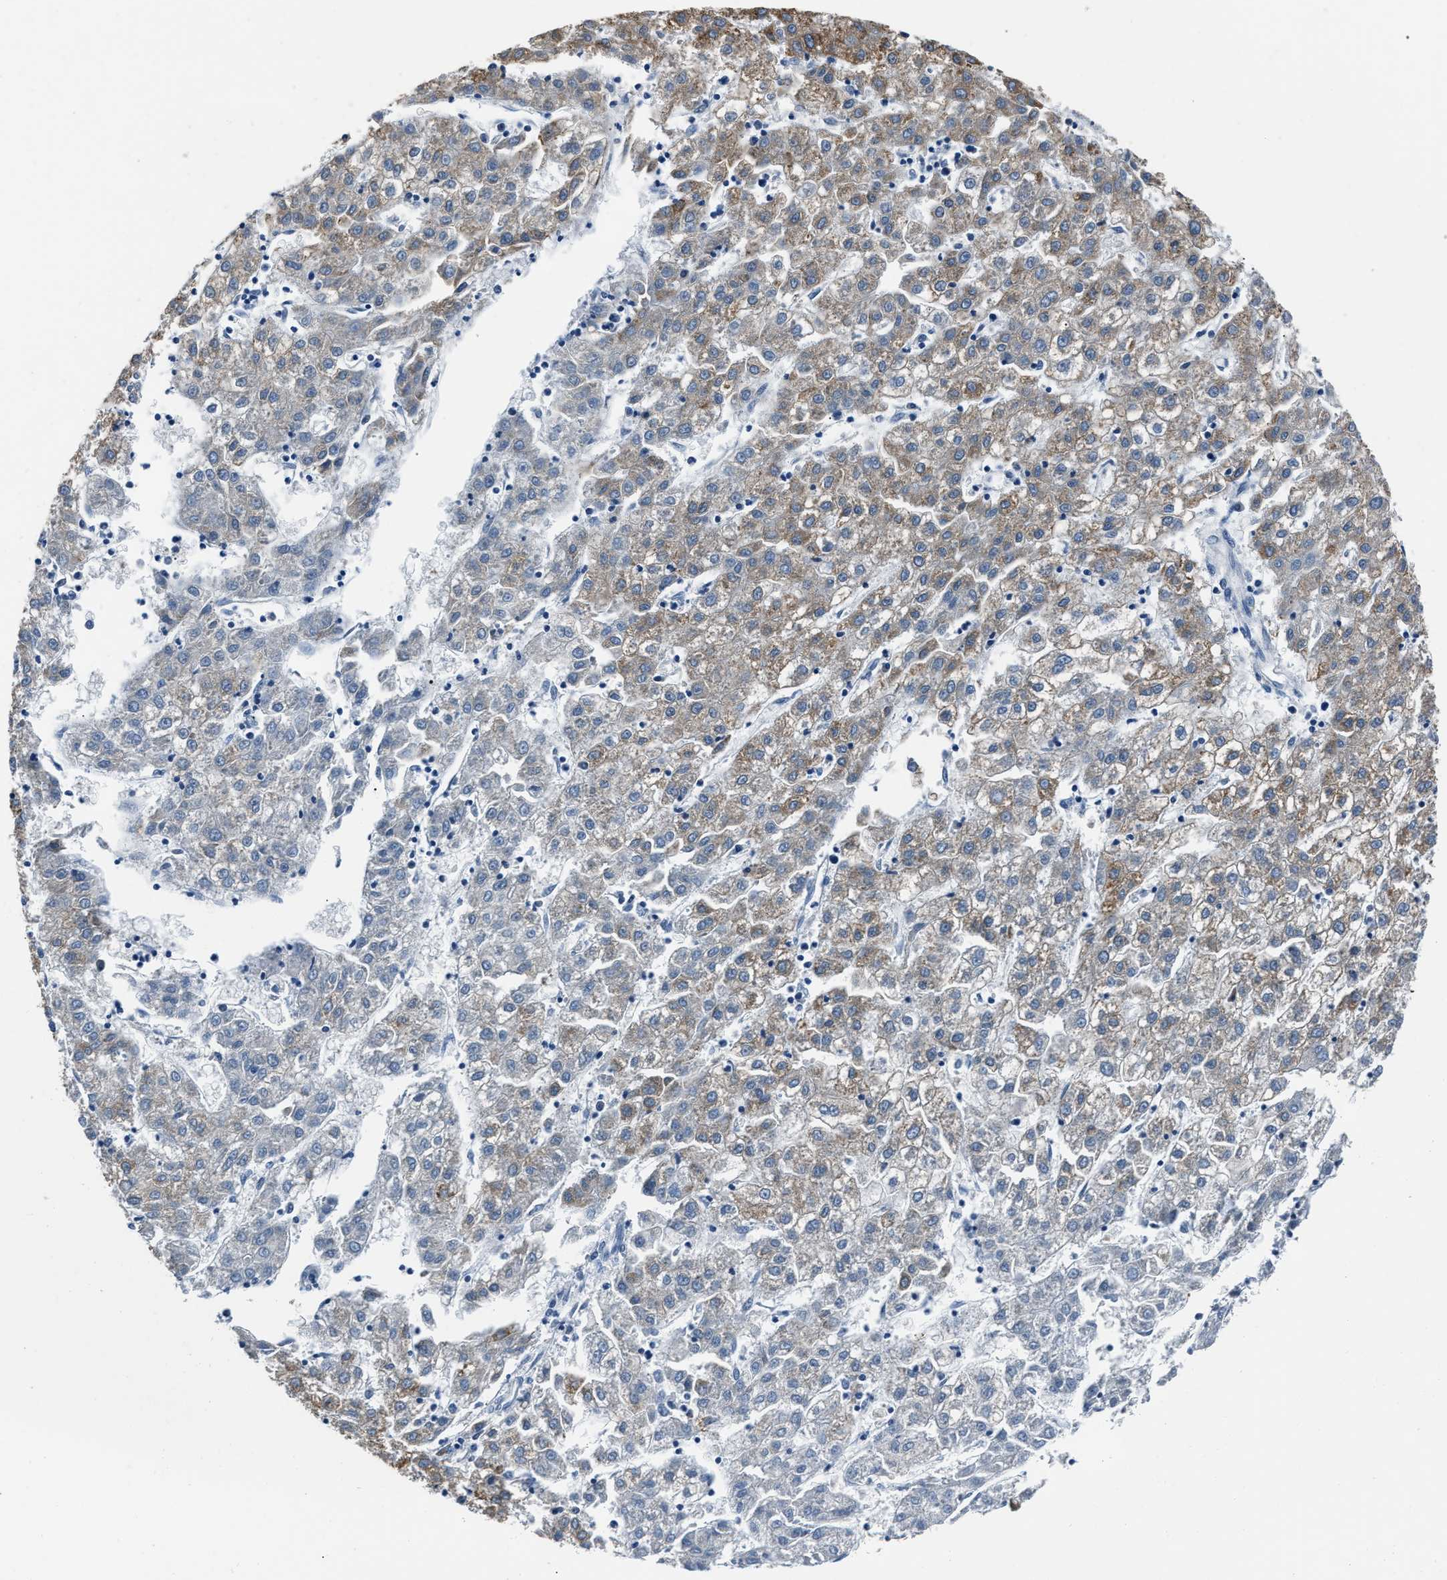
{"staining": {"intensity": "weak", "quantity": "25%-75%", "location": "cytoplasmic/membranous"}, "tissue": "liver cancer", "cell_type": "Tumor cells", "image_type": "cancer", "snomed": [{"axis": "morphology", "description": "Carcinoma, Hepatocellular, NOS"}, {"axis": "topography", "description": "Liver"}], "caption": "Liver hepatocellular carcinoma stained for a protein shows weak cytoplasmic/membranous positivity in tumor cells. (Stains: DAB (3,3'-diaminobenzidine) in brown, nuclei in blue, Microscopy: brightfield microscopy at high magnification).", "gene": "NSUN5", "patient": {"sex": "male", "age": 72}}